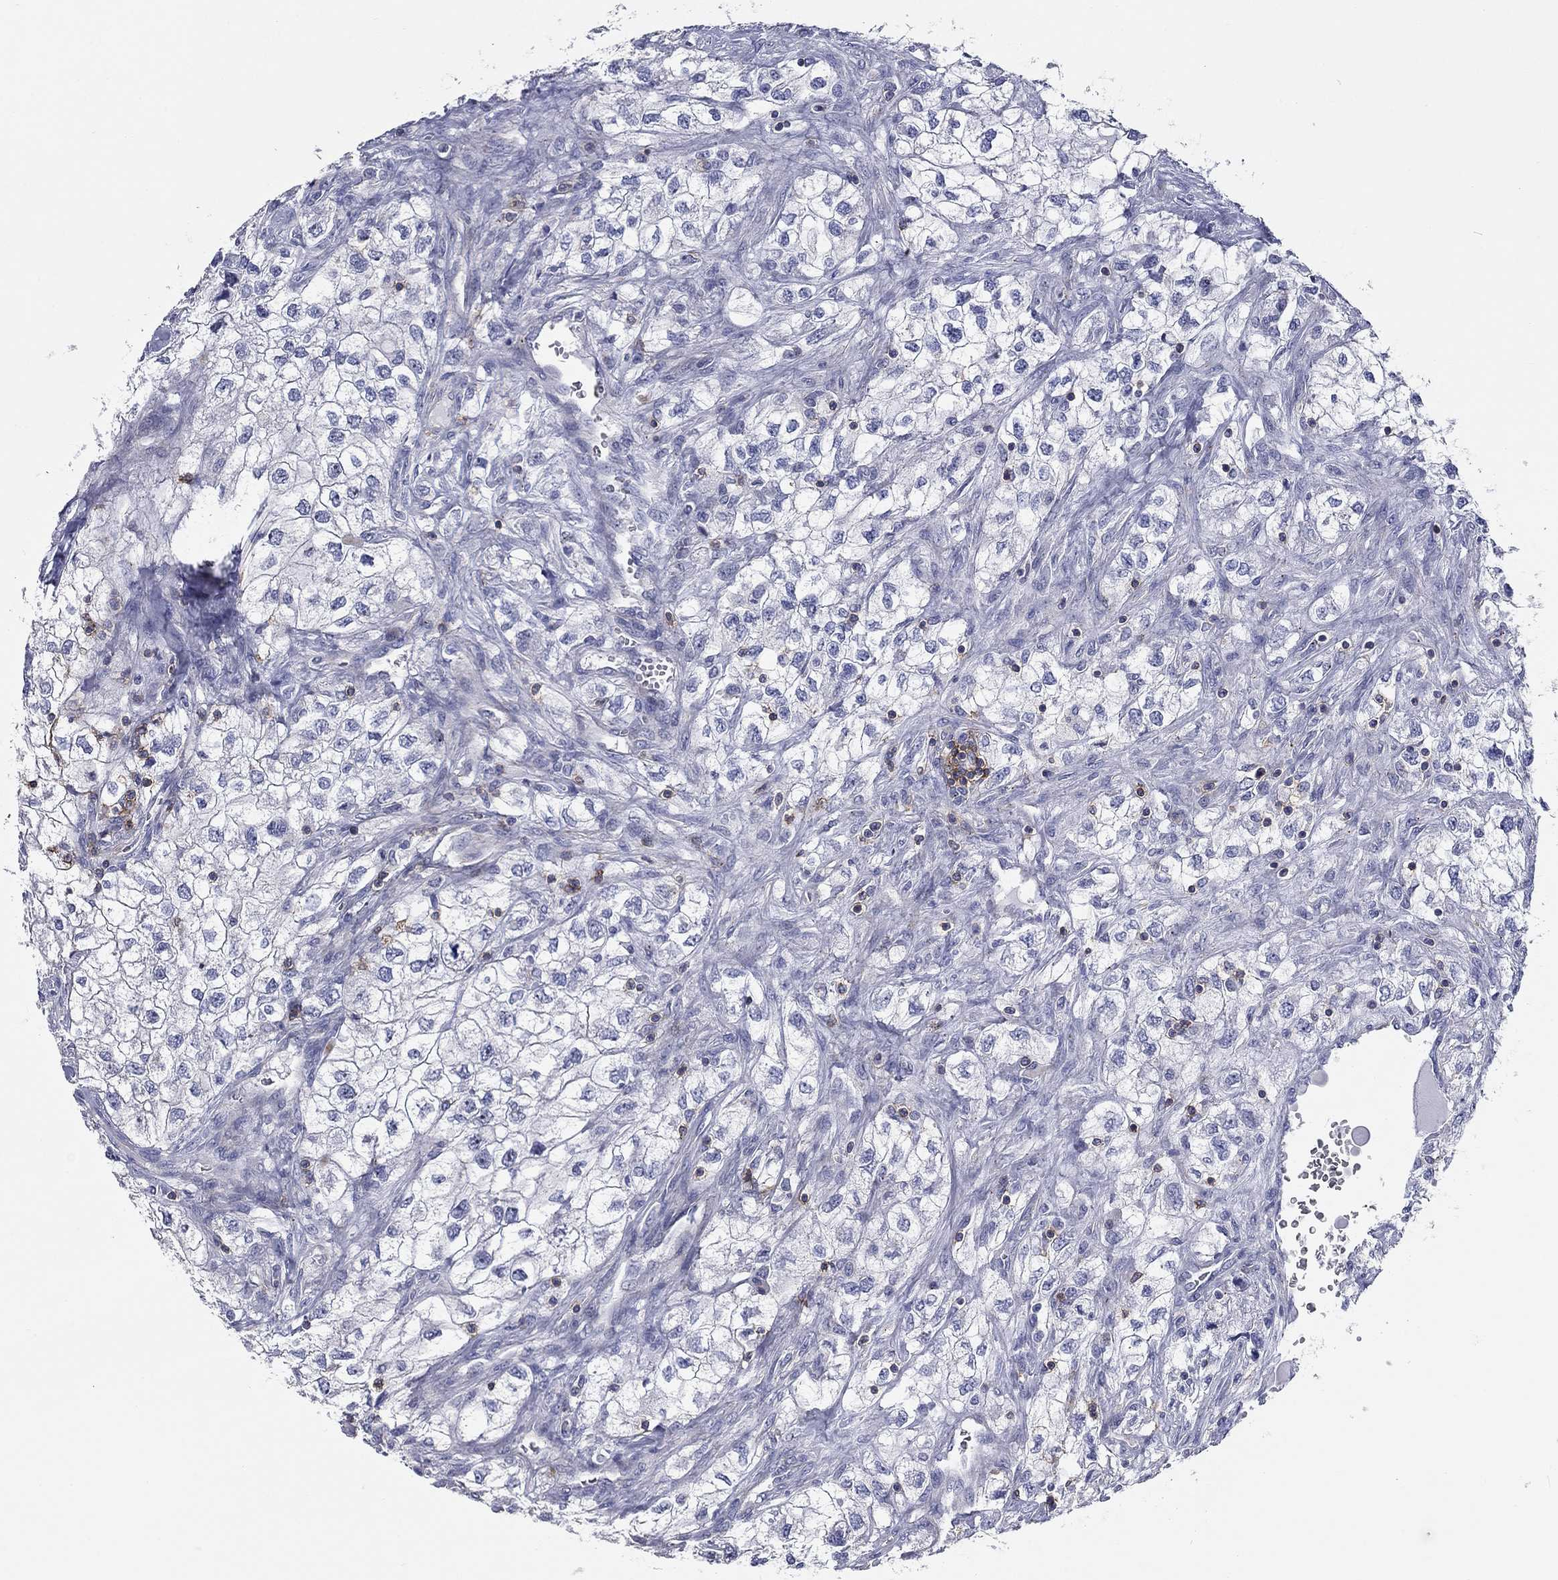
{"staining": {"intensity": "negative", "quantity": "none", "location": "none"}, "tissue": "renal cancer", "cell_type": "Tumor cells", "image_type": "cancer", "snomed": [{"axis": "morphology", "description": "Adenocarcinoma, NOS"}, {"axis": "topography", "description": "Kidney"}], "caption": "Immunohistochemistry micrograph of neoplastic tissue: human renal cancer (adenocarcinoma) stained with DAB (3,3'-diaminobenzidine) shows no significant protein expression in tumor cells.", "gene": "SIT1", "patient": {"sex": "male", "age": 59}}